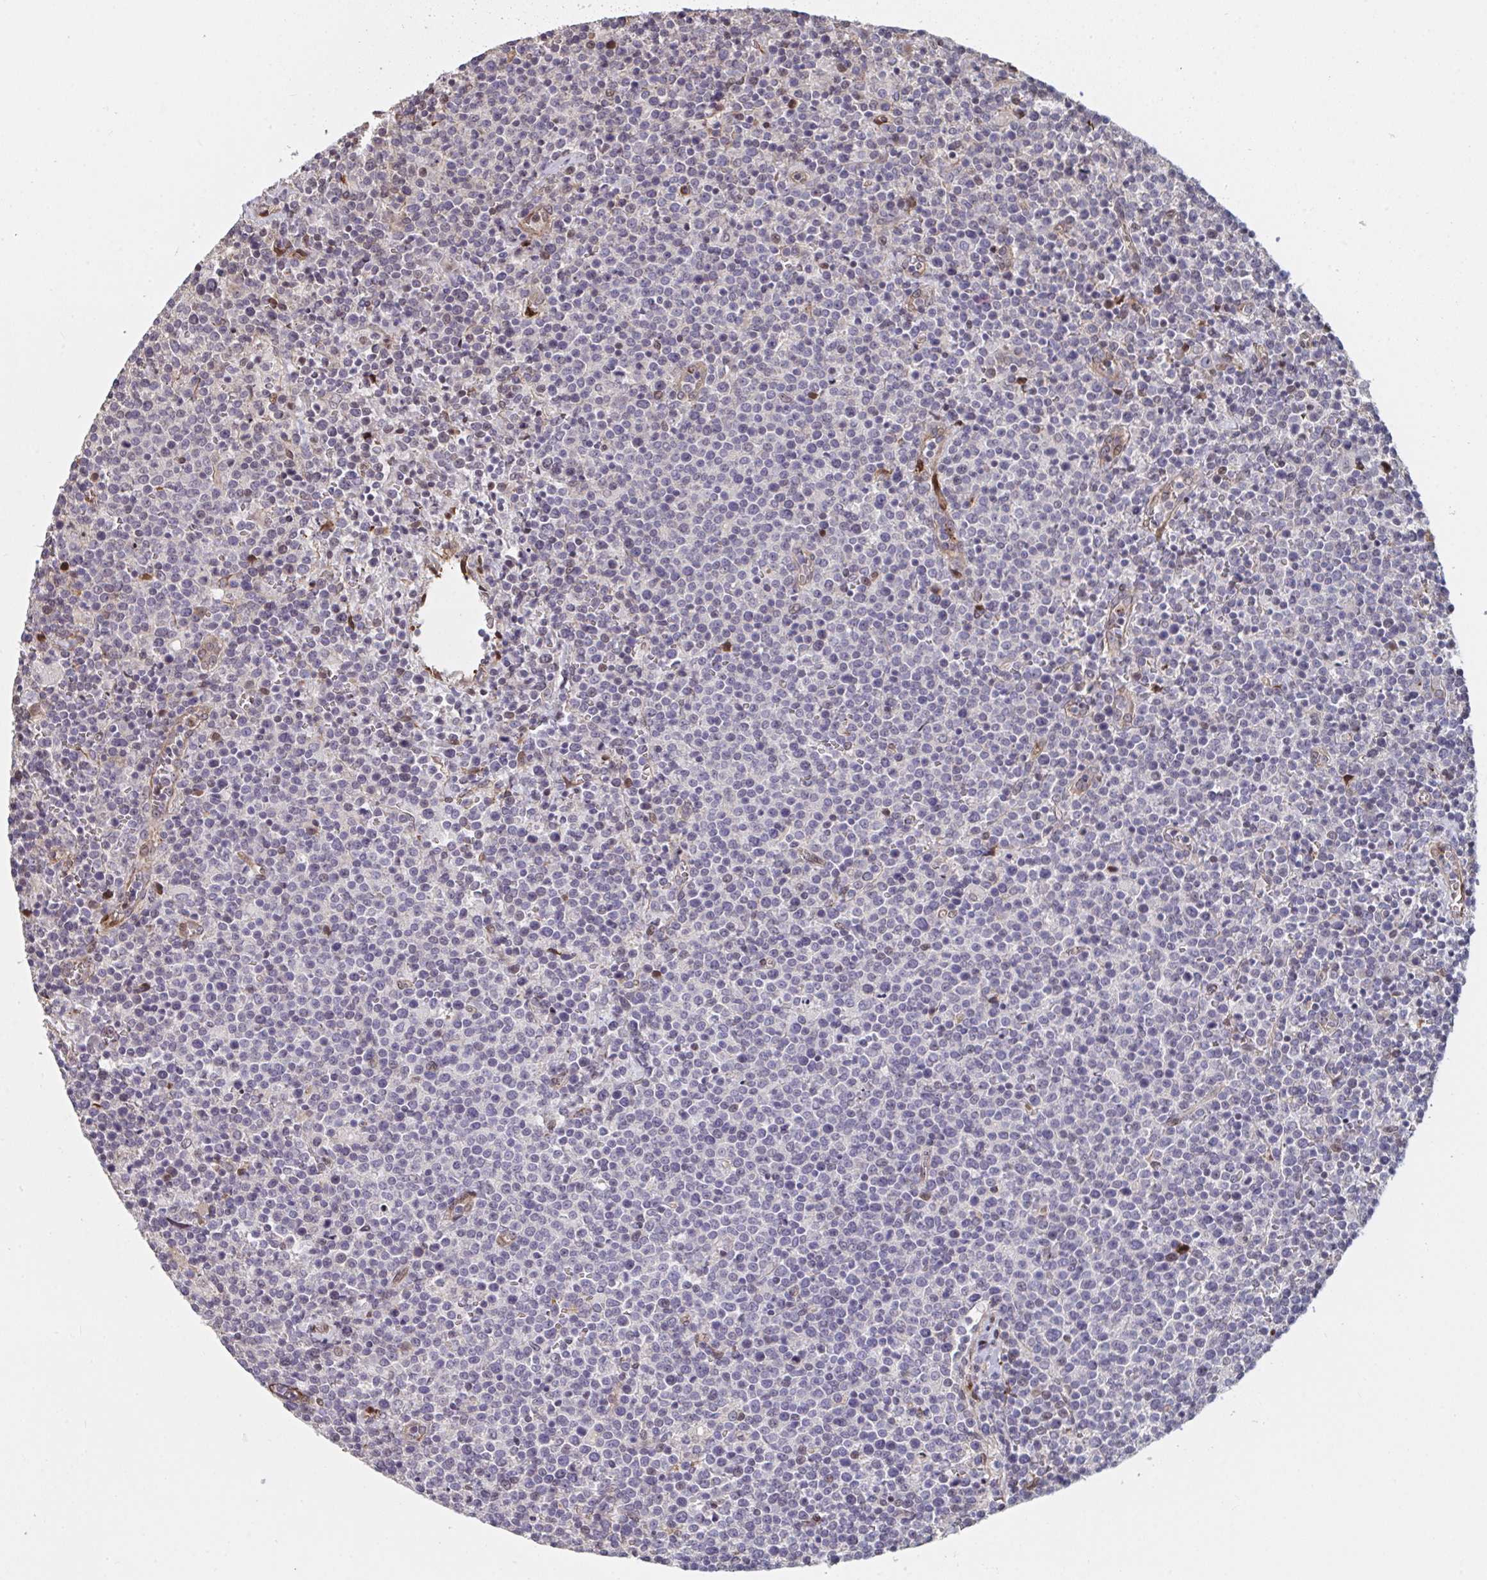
{"staining": {"intensity": "negative", "quantity": "none", "location": "none"}, "tissue": "lymphoma", "cell_type": "Tumor cells", "image_type": "cancer", "snomed": [{"axis": "morphology", "description": "Malignant lymphoma, non-Hodgkin's type, High grade"}, {"axis": "topography", "description": "Lymph node"}], "caption": "This is a histopathology image of immunohistochemistry staining of malignant lymphoma, non-Hodgkin's type (high-grade), which shows no positivity in tumor cells.", "gene": "PELI2", "patient": {"sex": "male", "age": 61}}